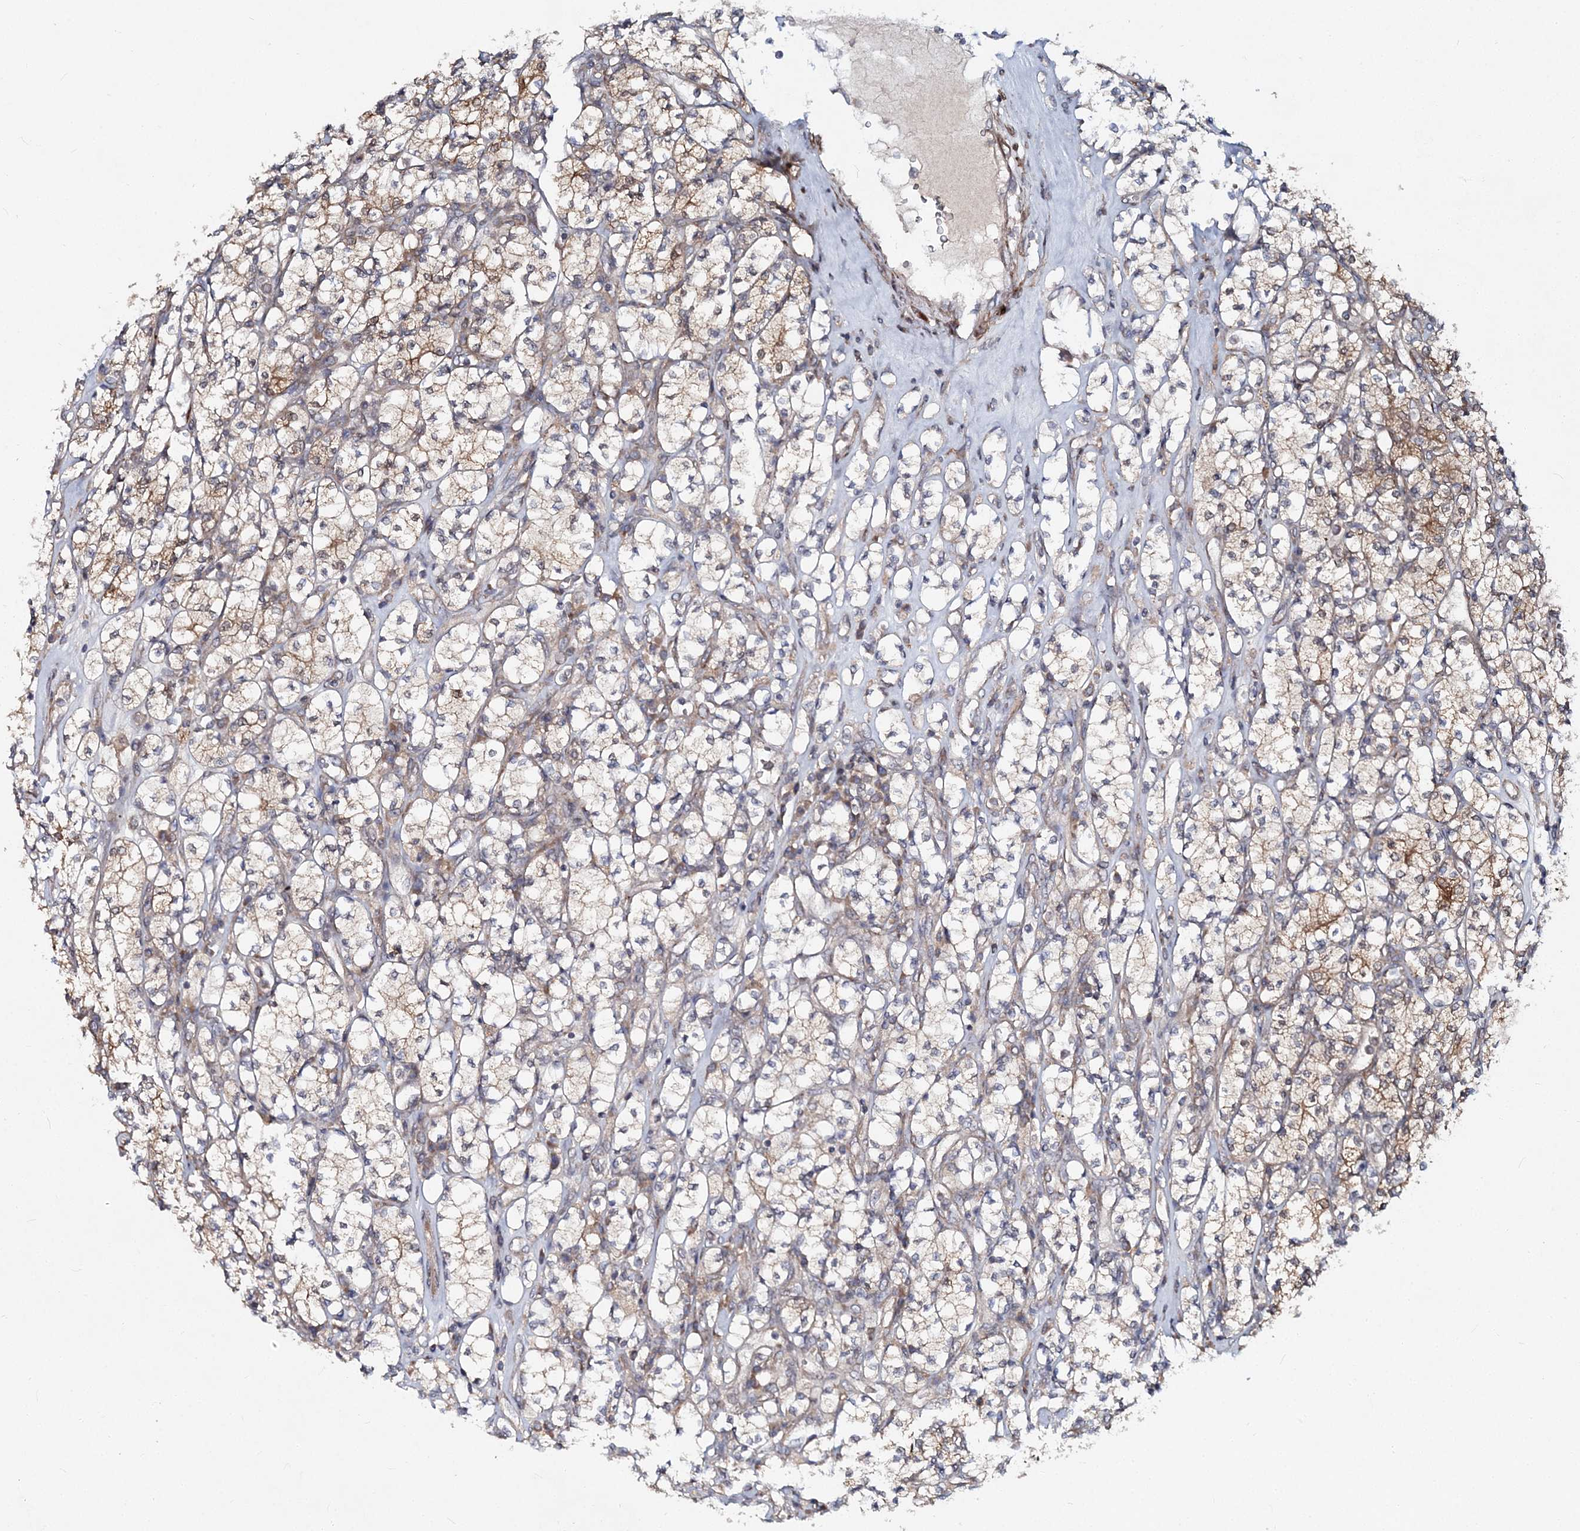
{"staining": {"intensity": "moderate", "quantity": "25%-75%", "location": "cytoplasmic/membranous"}, "tissue": "renal cancer", "cell_type": "Tumor cells", "image_type": "cancer", "snomed": [{"axis": "morphology", "description": "Adenocarcinoma, NOS"}, {"axis": "topography", "description": "Kidney"}], "caption": "Tumor cells reveal medium levels of moderate cytoplasmic/membranous expression in about 25%-75% of cells in renal adenocarcinoma.", "gene": "NBAS", "patient": {"sex": "male", "age": 77}}